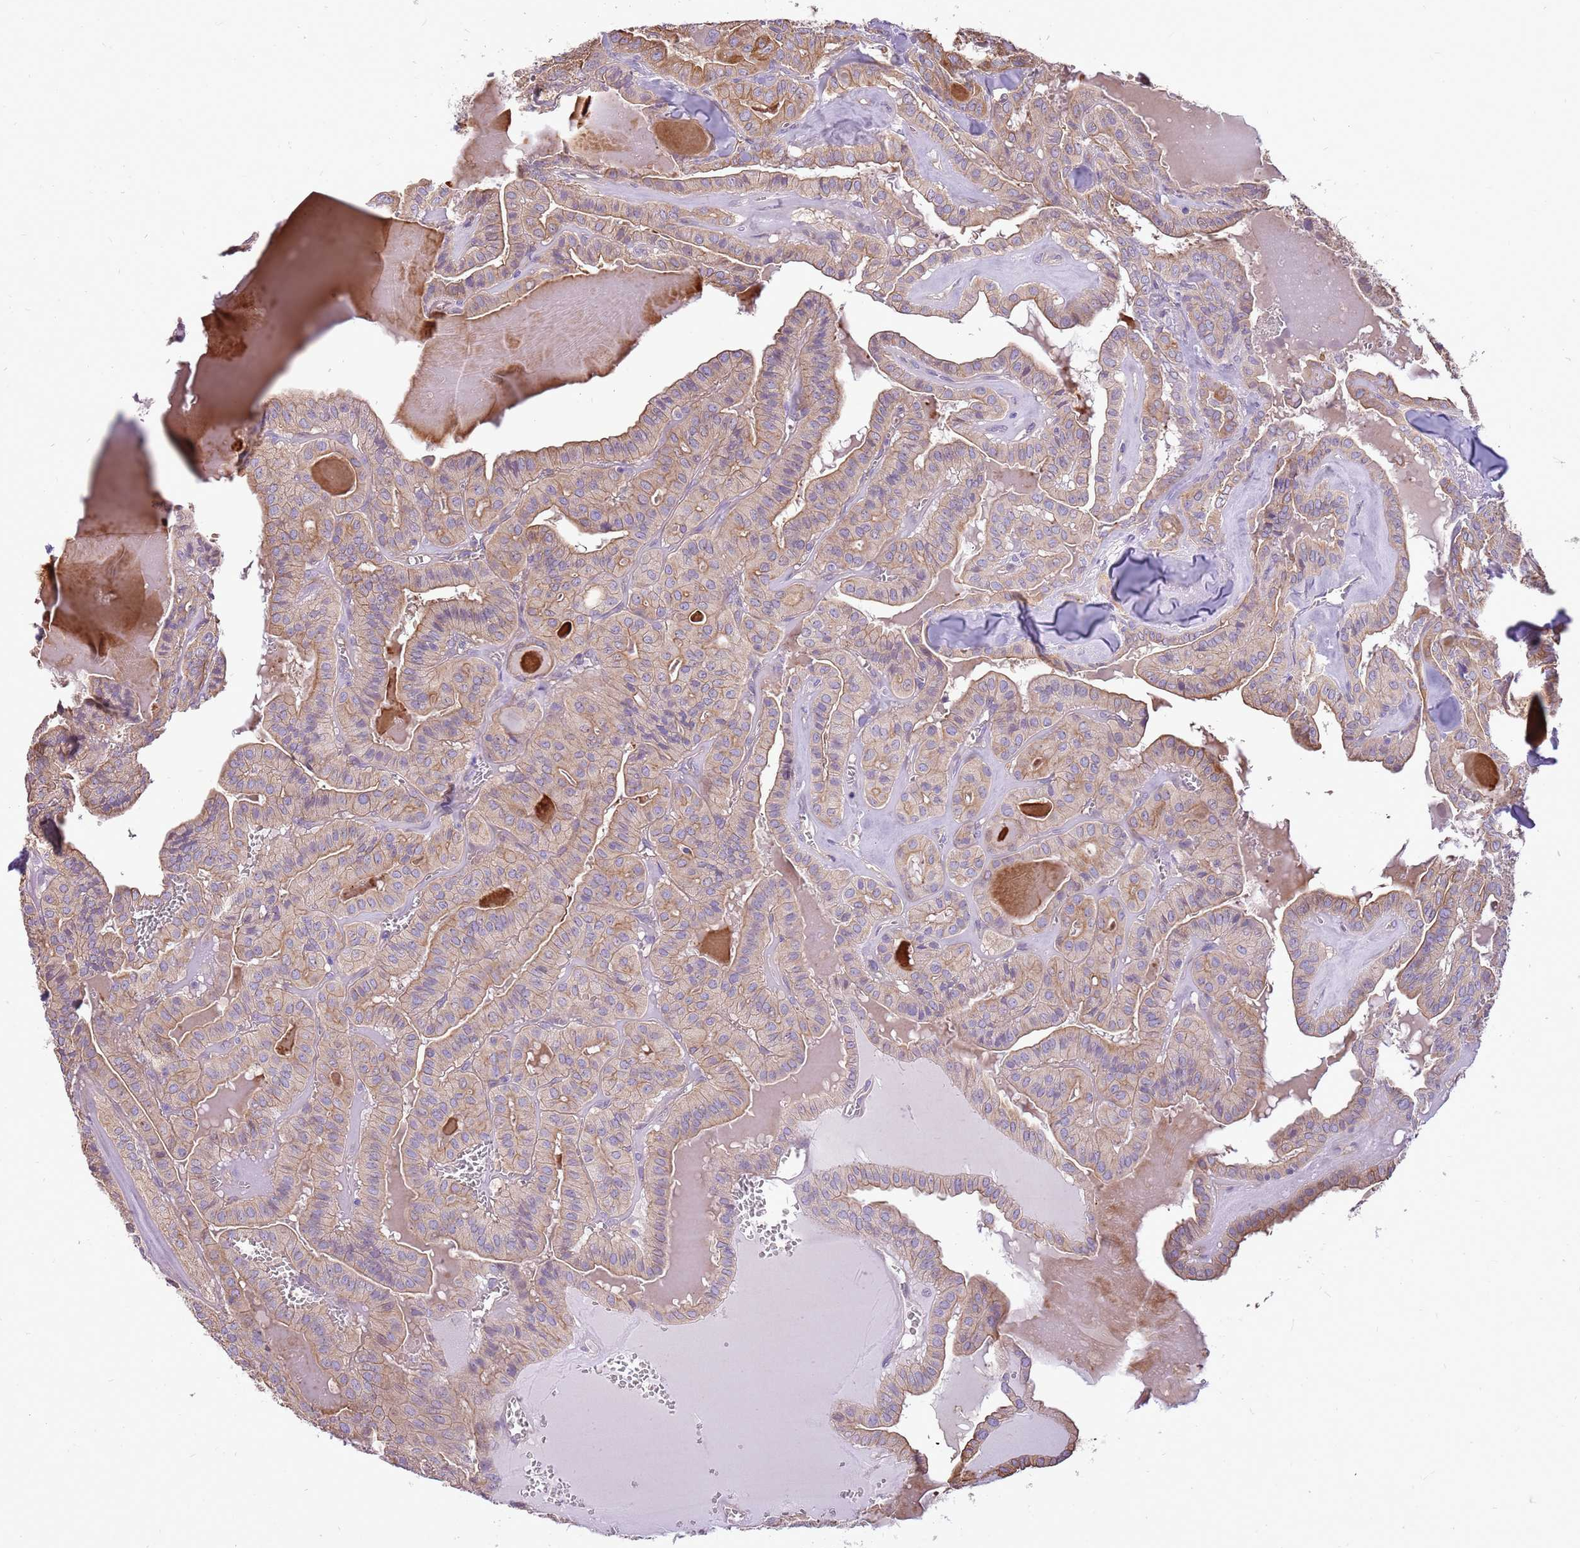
{"staining": {"intensity": "weak", "quantity": "25%-75%", "location": "cytoplasmic/membranous"}, "tissue": "thyroid cancer", "cell_type": "Tumor cells", "image_type": "cancer", "snomed": [{"axis": "morphology", "description": "Papillary adenocarcinoma, NOS"}, {"axis": "topography", "description": "Thyroid gland"}], "caption": "Immunohistochemical staining of human thyroid papillary adenocarcinoma reveals low levels of weak cytoplasmic/membranous expression in approximately 25%-75% of tumor cells. The protein is stained brown, and the nuclei are stained in blue (DAB IHC with brightfield microscopy, high magnification).", "gene": "WASHC4", "patient": {"sex": "male", "age": 52}}